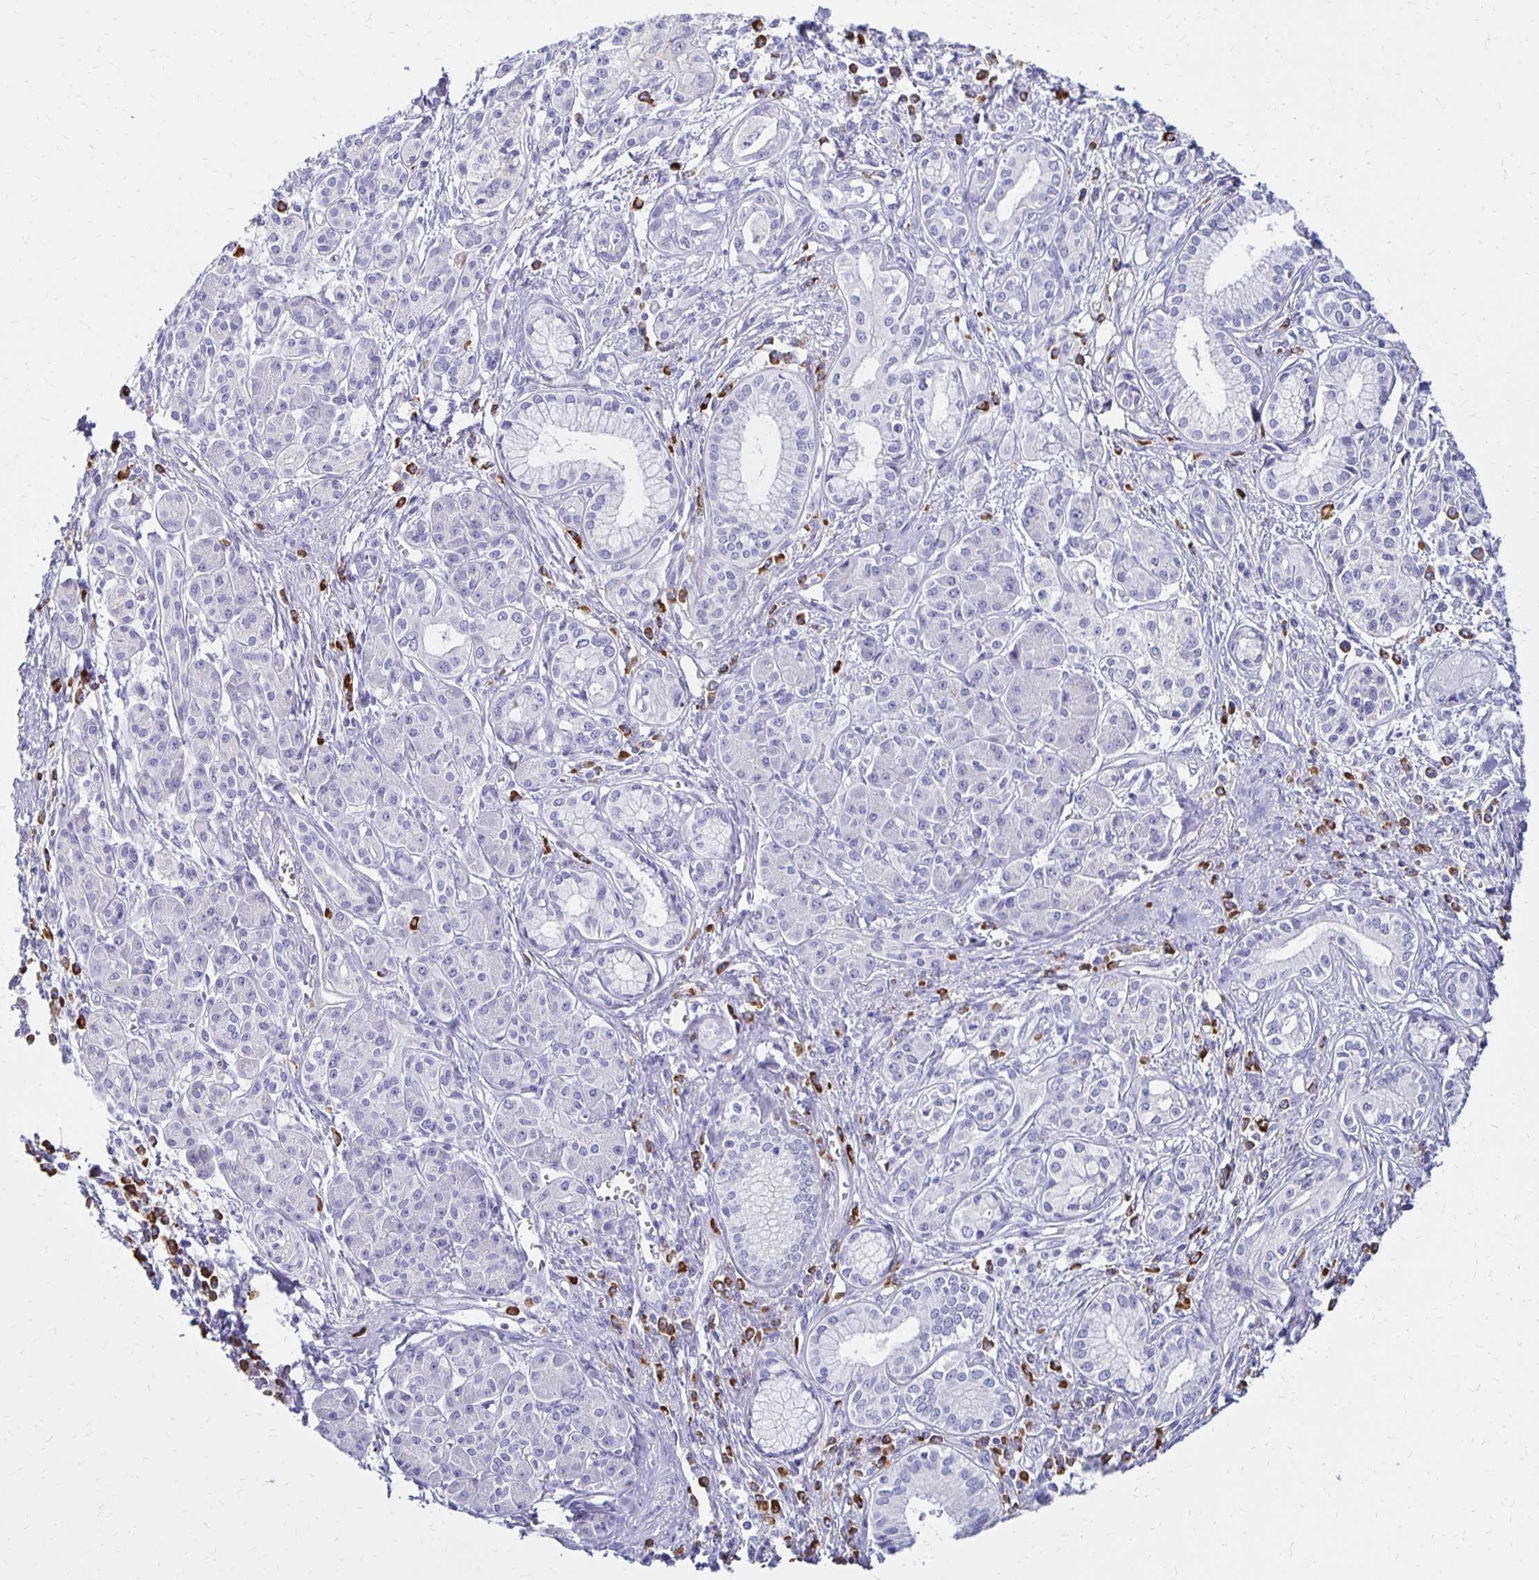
{"staining": {"intensity": "negative", "quantity": "none", "location": "none"}, "tissue": "pancreatic cancer", "cell_type": "Tumor cells", "image_type": "cancer", "snomed": [{"axis": "morphology", "description": "Adenocarcinoma, NOS"}, {"axis": "topography", "description": "Pancreas"}], "caption": "DAB (3,3'-diaminobenzidine) immunohistochemical staining of adenocarcinoma (pancreatic) demonstrates no significant positivity in tumor cells.", "gene": "FNTB", "patient": {"sex": "male", "age": 70}}